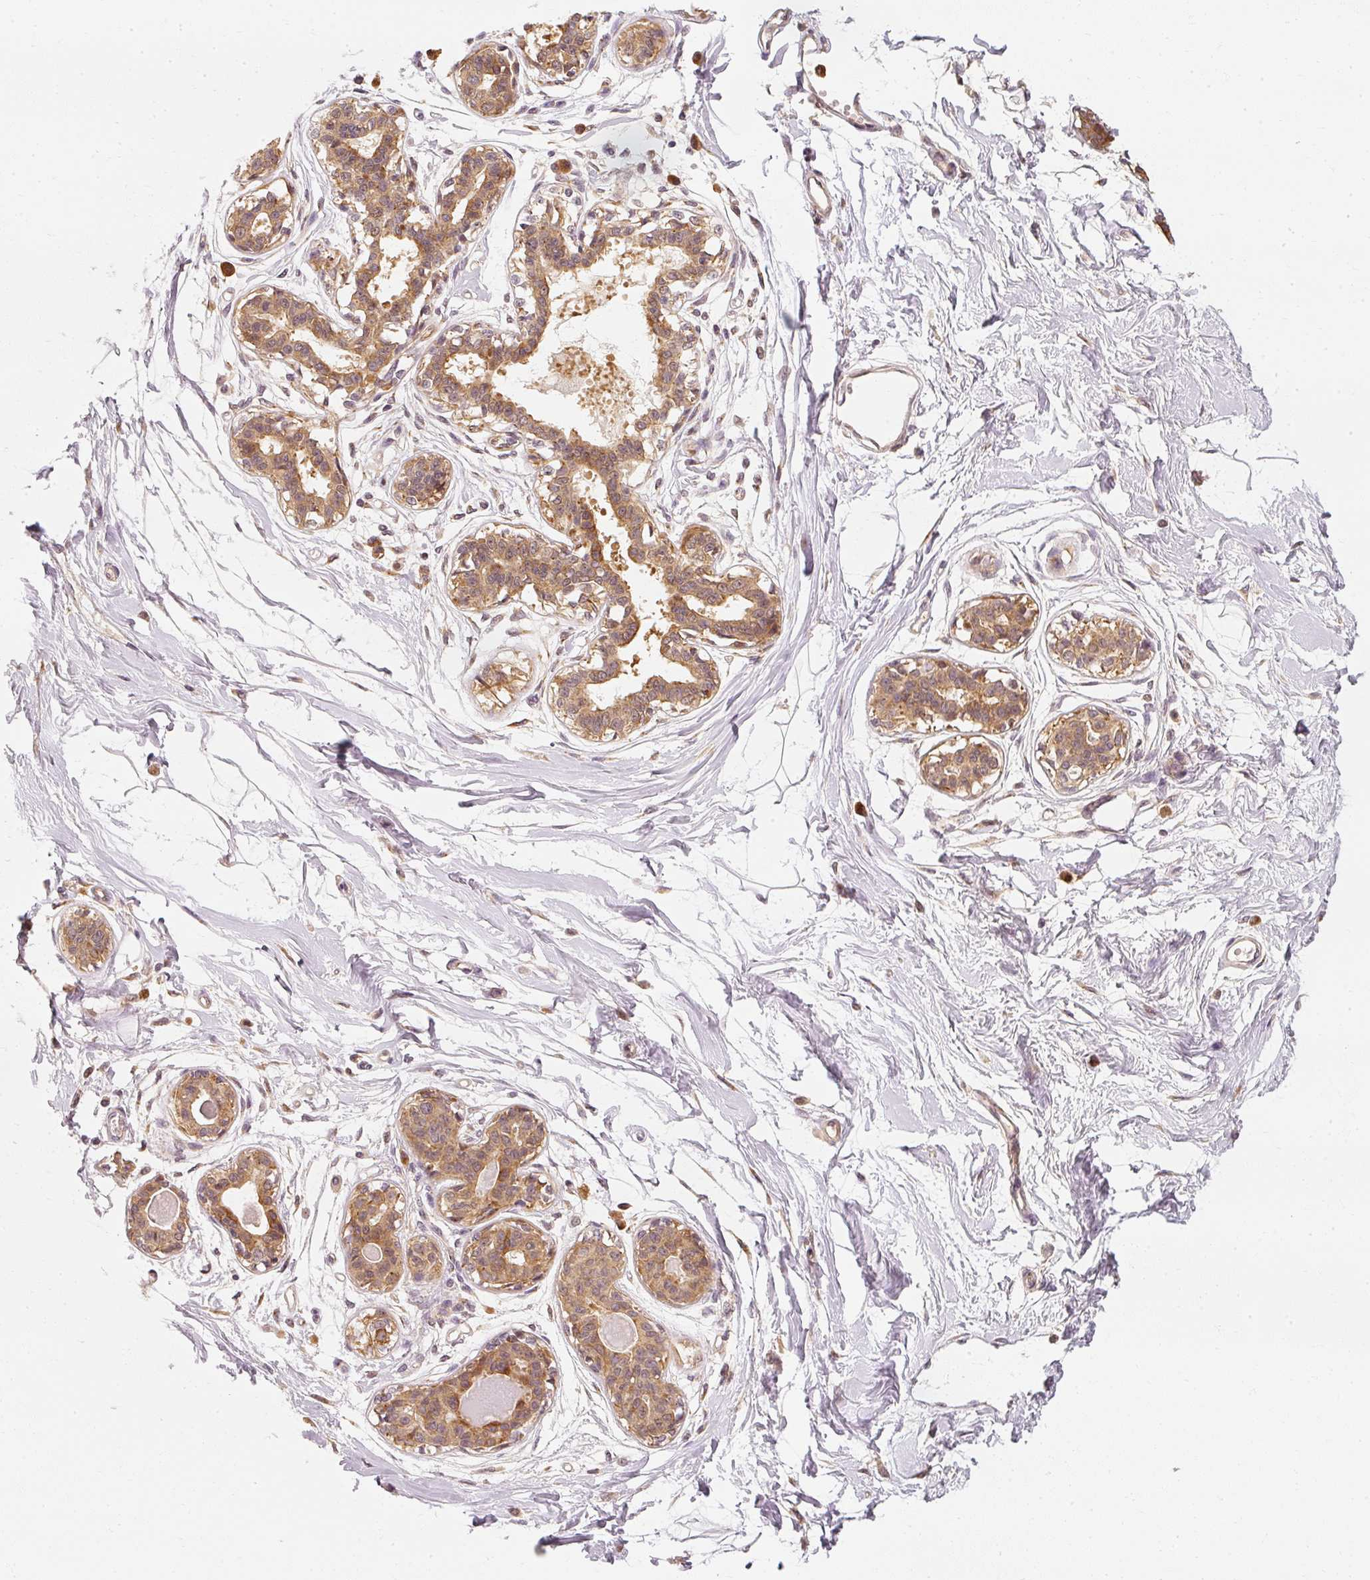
{"staining": {"intensity": "negative", "quantity": "none", "location": "none"}, "tissue": "breast", "cell_type": "Adipocytes", "image_type": "normal", "snomed": [{"axis": "morphology", "description": "Normal tissue, NOS"}, {"axis": "topography", "description": "Breast"}], "caption": "DAB immunohistochemical staining of benign breast demonstrates no significant staining in adipocytes.", "gene": "EEF1A1", "patient": {"sex": "female", "age": 45}}